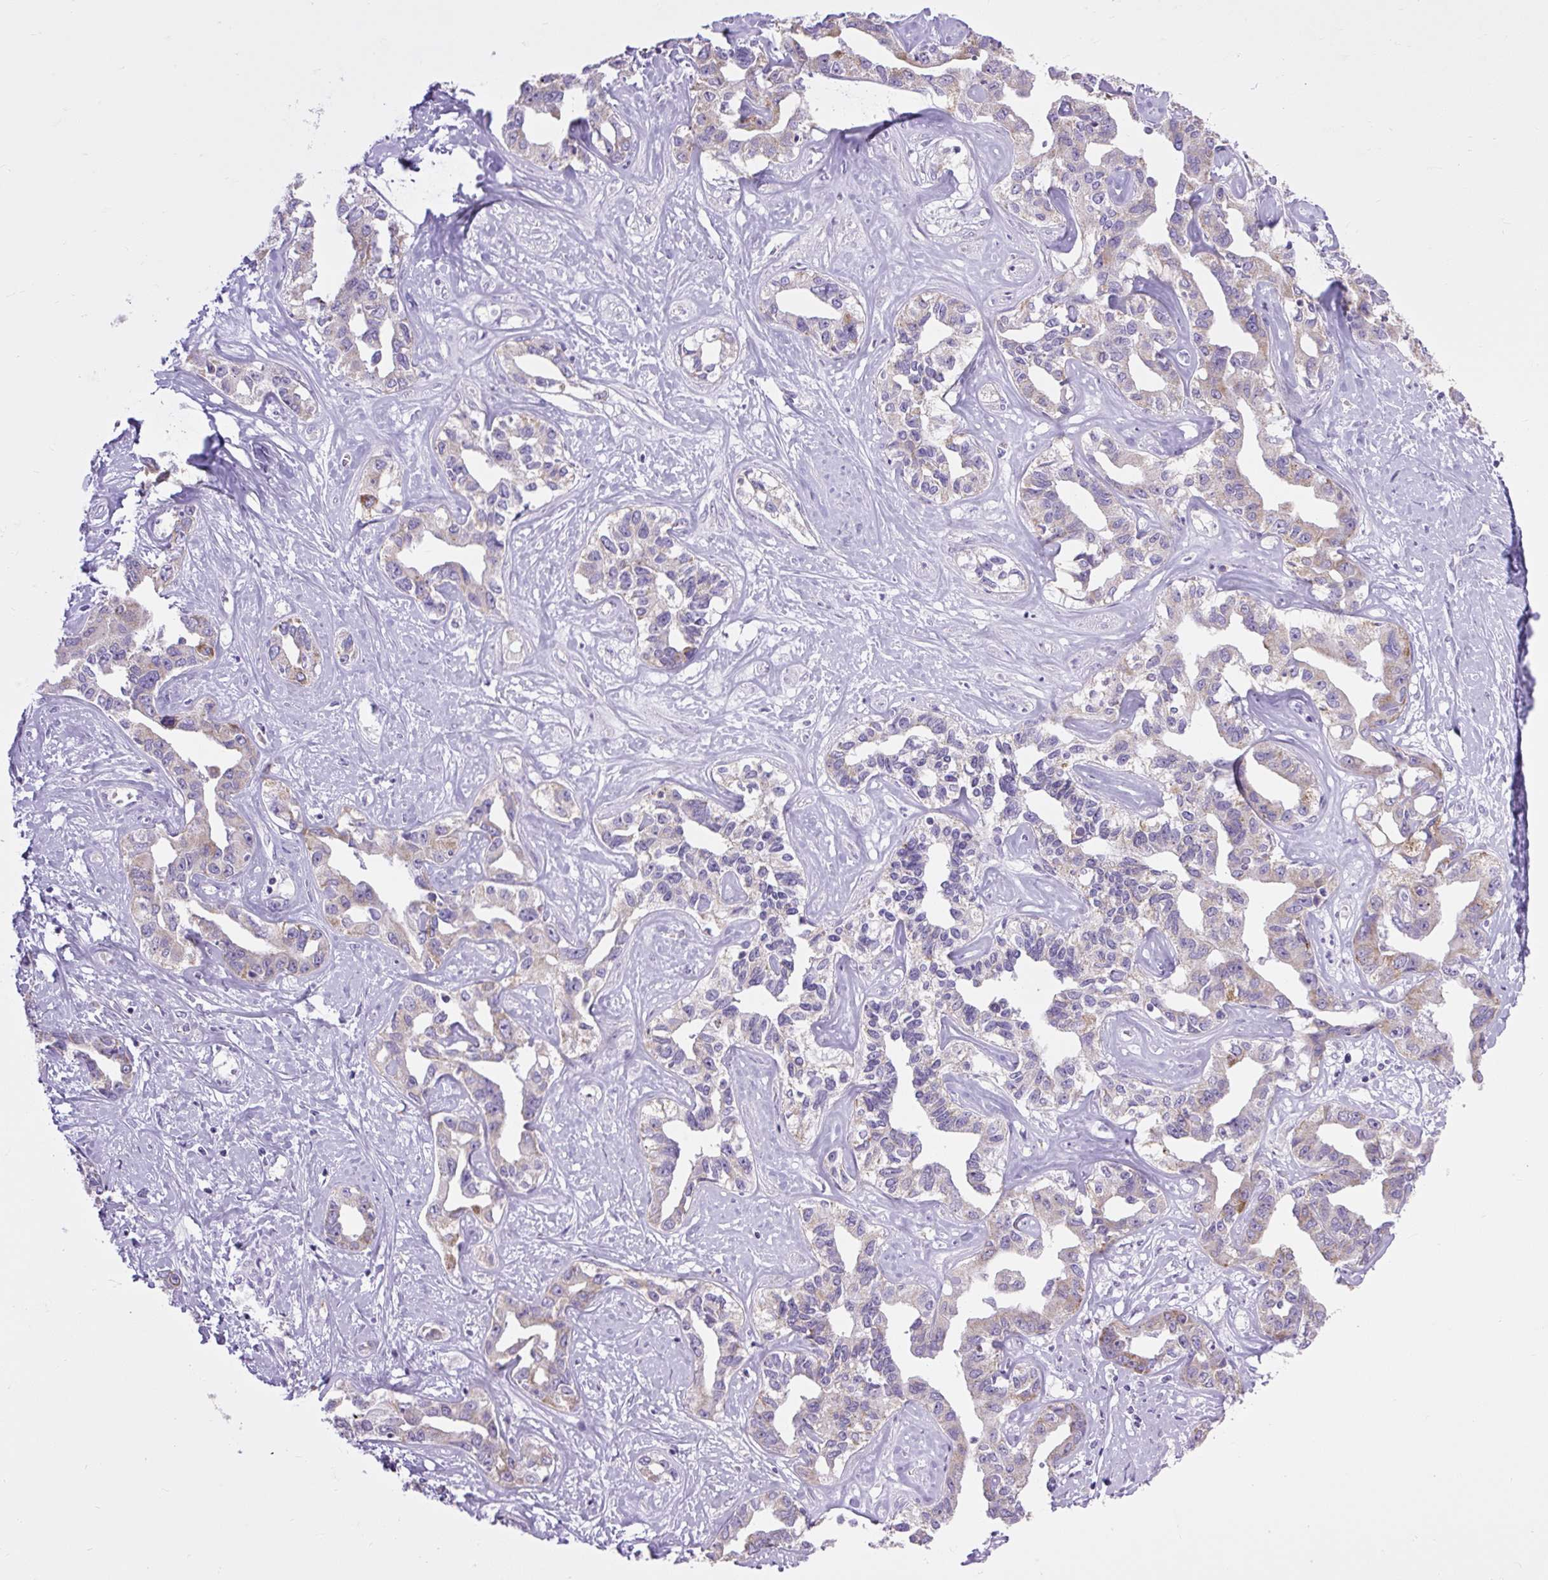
{"staining": {"intensity": "weak", "quantity": "25%-75%", "location": "cytoplasmic/membranous"}, "tissue": "liver cancer", "cell_type": "Tumor cells", "image_type": "cancer", "snomed": [{"axis": "morphology", "description": "Cholangiocarcinoma"}, {"axis": "topography", "description": "Liver"}], "caption": "Tumor cells demonstrate low levels of weak cytoplasmic/membranous positivity in about 25%-75% of cells in human liver cancer (cholangiocarcinoma).", "gene": "RNASE10", "patient": {"sex": "male", "age": 59}}